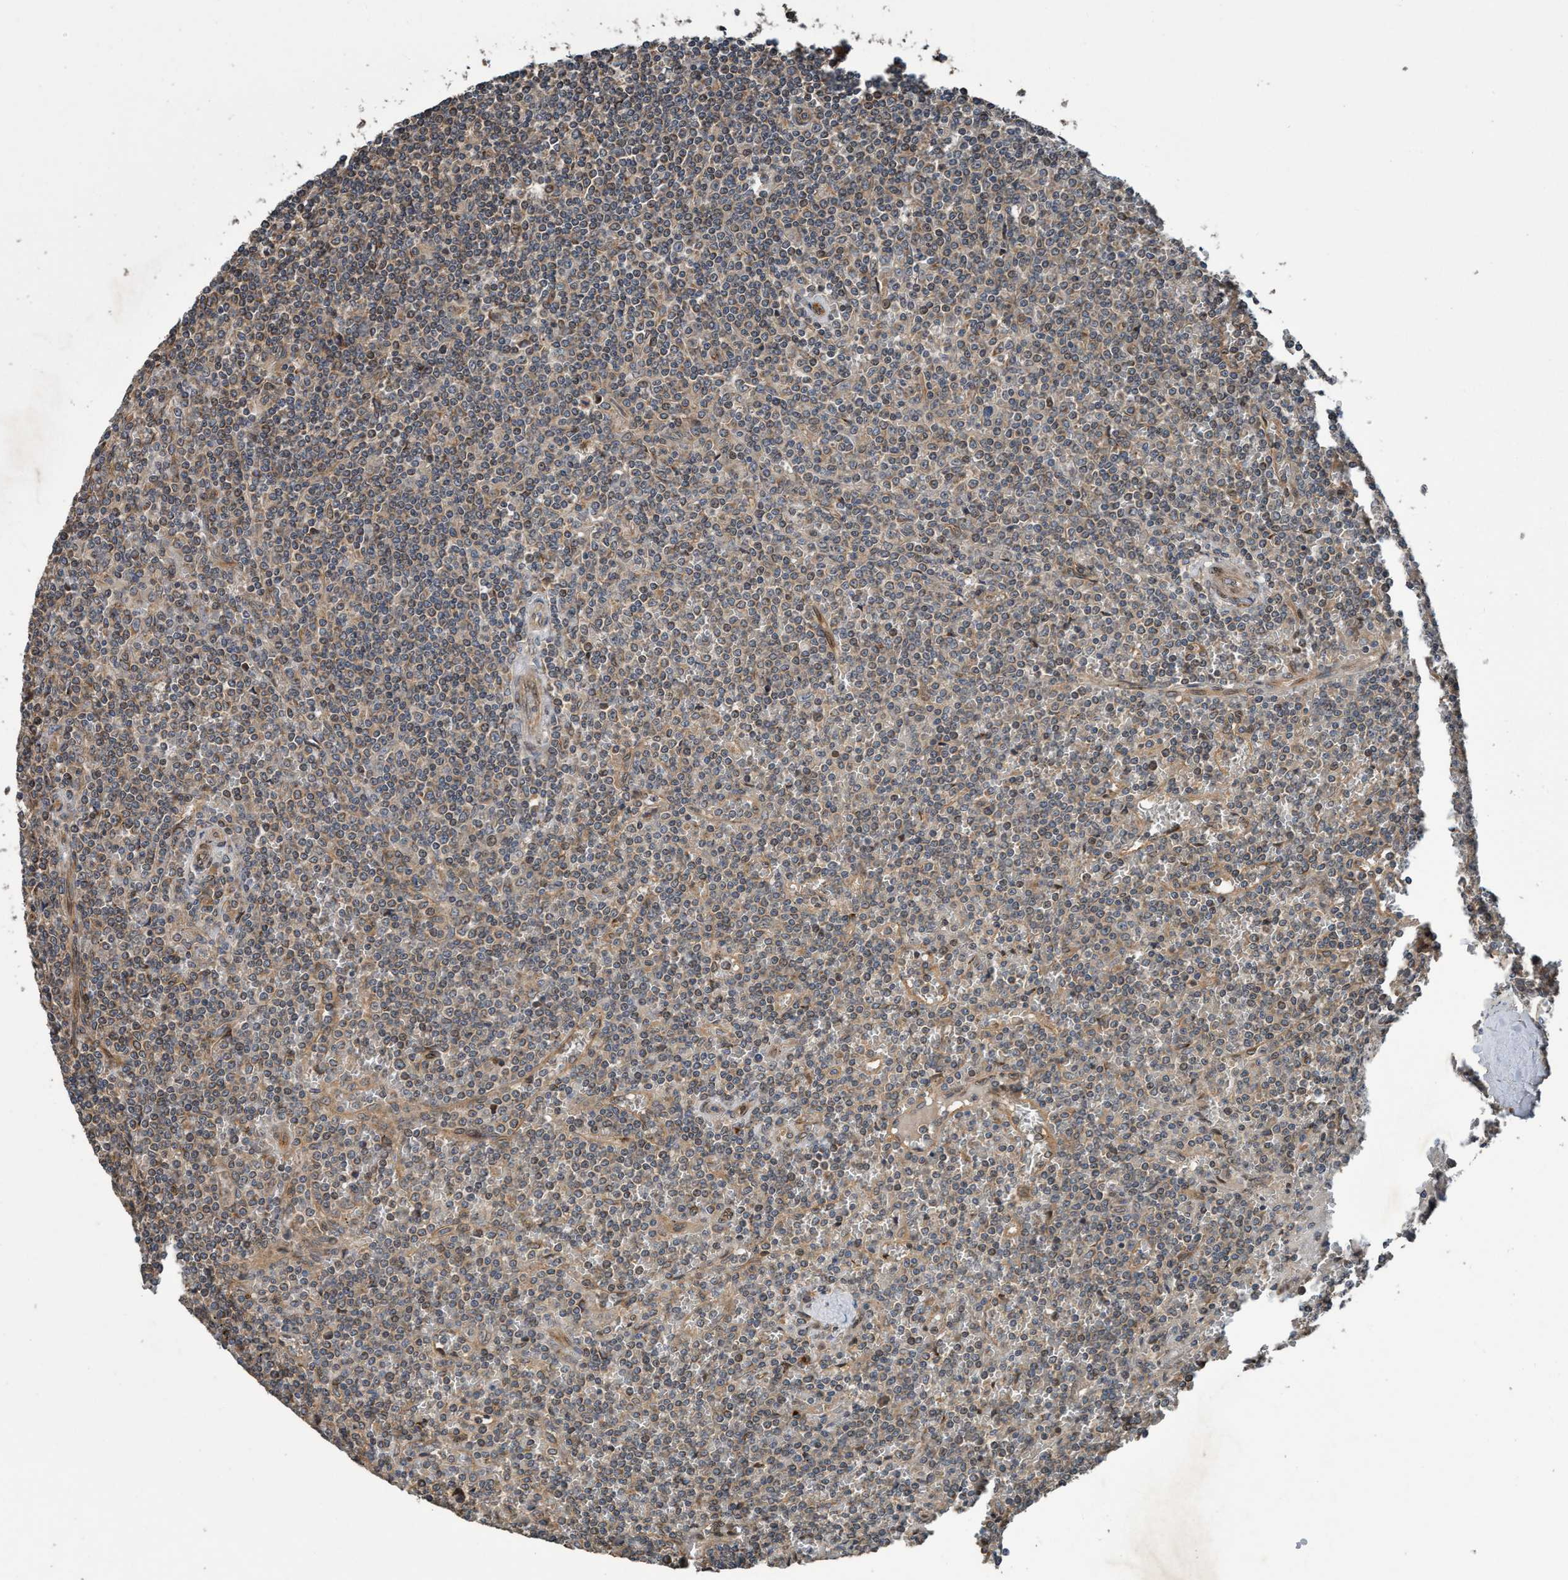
{"staining": {"intensity": "weak", "quantity": "25%-75%", "location": "cytoplasmic/membranous"}, "tissue": "lymphoma", "cell_type": "Tumor cells", "image_type": "cancer", "snomed": [{"axis": "morphology", "description": "Malignant lymphoma, non-Hodgkin's type, Low grade"}, {"axis": "topography", "description": "Spleen"}], "caption": "IHC of human low-grade malignant lymphoma, non-Hodgkin's type demonstrates low levels of weak cytoplasmic/membranous expression in about 25%-75% of tumor cells.", "gene": "MACC1", "patient": {"sex": "female", "age": 19}}